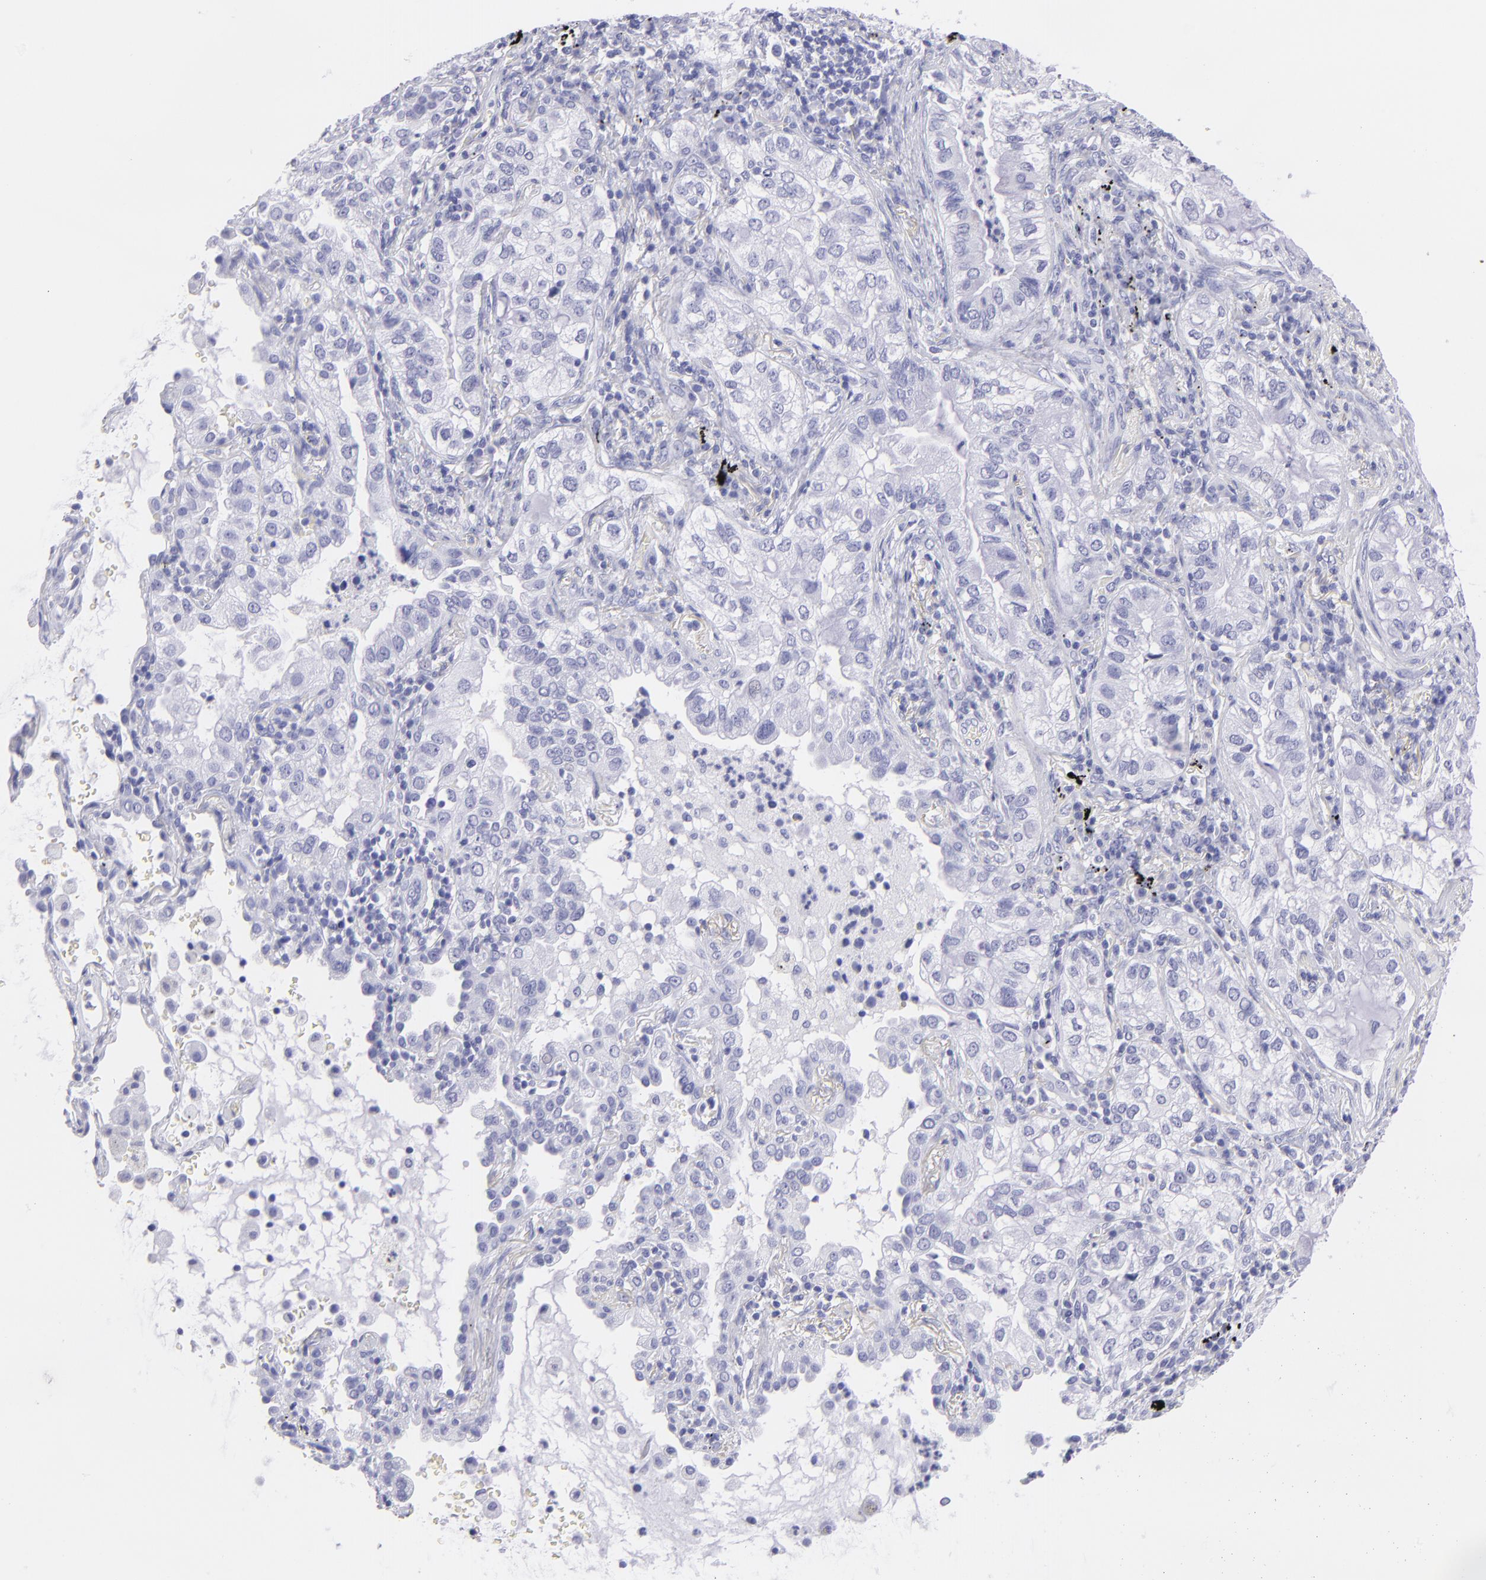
{"staining": {"intensity": "negative", "quantity": "none", "location": "none"}, "tissue": "lung cancer", "cell_type": "Tumor cells", "image_type": "cancer", "snomed": [{"axis": "morphology", "description": "Adenocarcinoma, NOS"}, {"axis": "topography", "description": "Lung"}], "caption": "This image is of lung adenocarcinoma stained with immunohistochemistry (IHC) to label a protein in brown with the nuclei are counter-stained blue. There is no expression in tumor cells.", "gene": "PIP", "patient": {"sex": "female", "age": 50}}